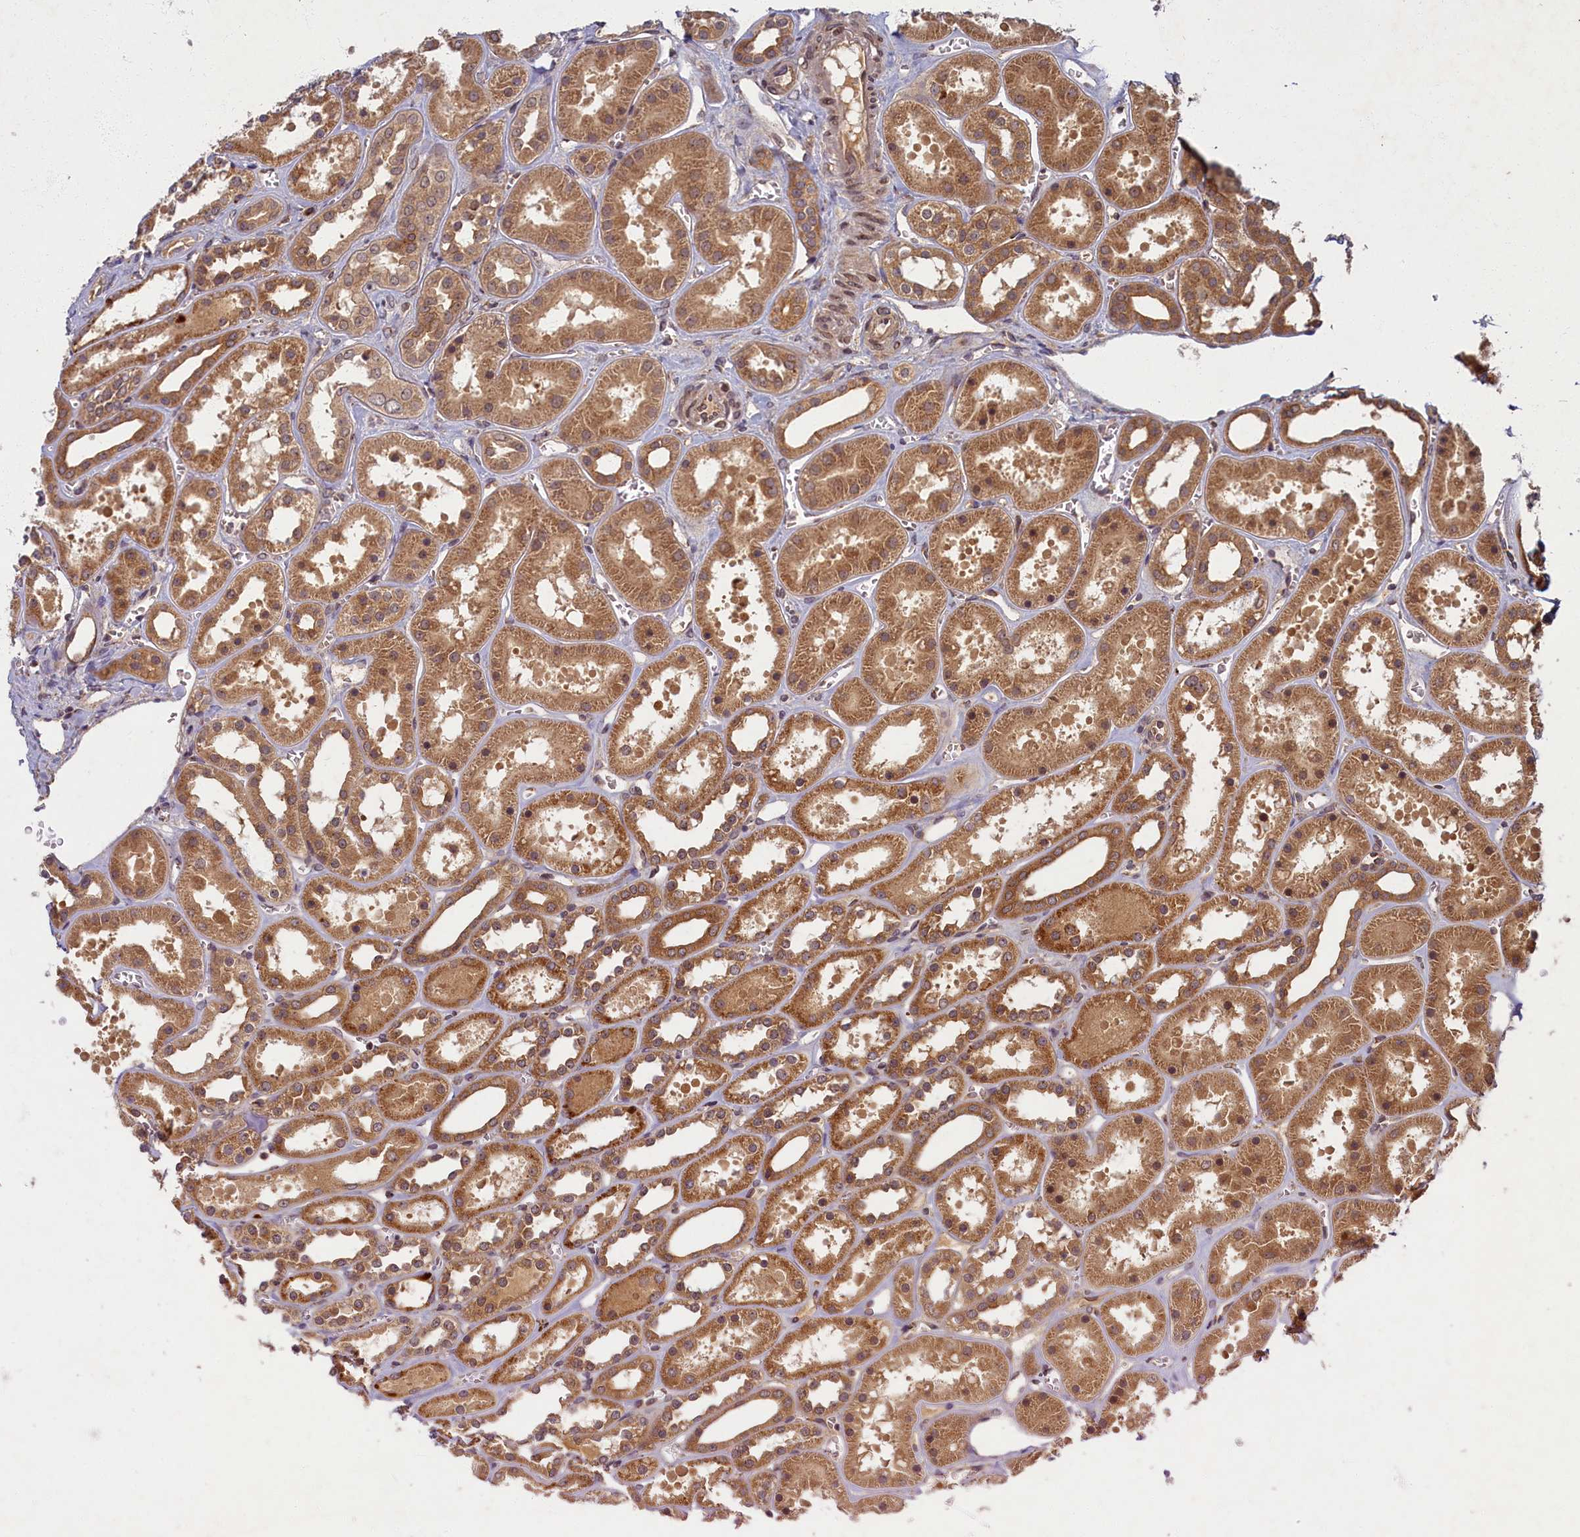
{"staining": {"intensity": "moderate", "quantity": ">75%", "location": "cytoplasmic/membranous,nuclear"}, "tissue": "kidney", "cell_type": "Cells in glomeruli", "image_type": "normal", "snomed": [{"axis": "morphology", "description": "Normal tissue, NOS"}, {"axis": "topography", "description": "Kidney"}], "caption": "About >75% of cells in glomeruli in normal human kidney exhibit moderate cytoplasmic/membranous,nuclear protein positivity as visualized by brown immunohistochemical staining.", "gene": "BICD1", "patient": {"sex": "female", "age": 41}}